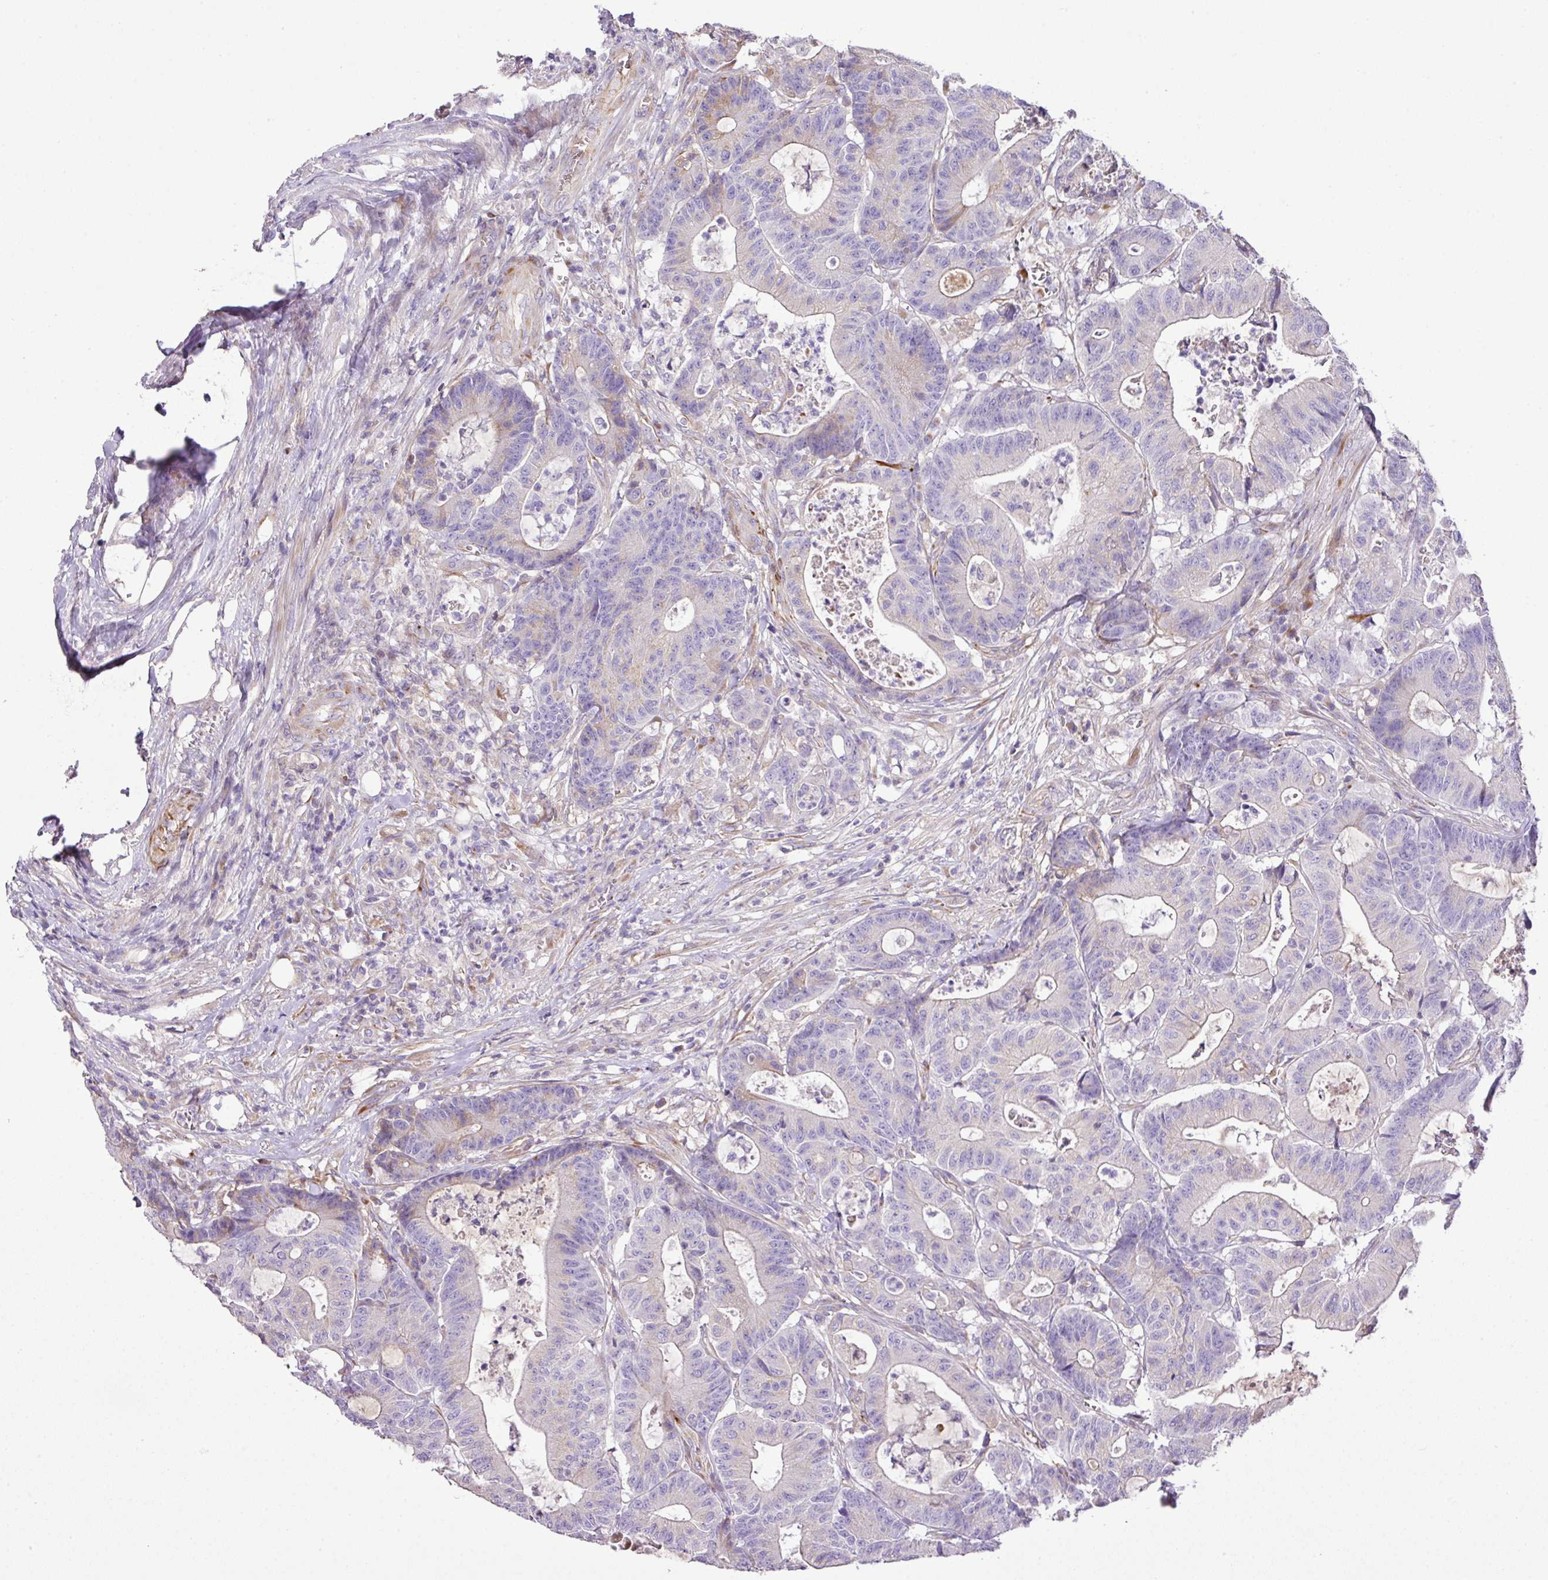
{"staining": {"intensity": "weak", "quantity": "<25%", "location": "cytoplasmic/membranous"}, "tissue": "colorectal cancer", "cell_type": "Tumor cells", "image_type": "cancer", "snomed": [{"axis": "morphology", "description": "Adenocarcinoma, NOS"}, {"axis": "topography", "description": "Colon"}], "caption": "Tumor cells are negative for brown protein staining in colorectal cancer.", "gene": "CTXN2", "patient": {"sex": "female", "age": 84}}